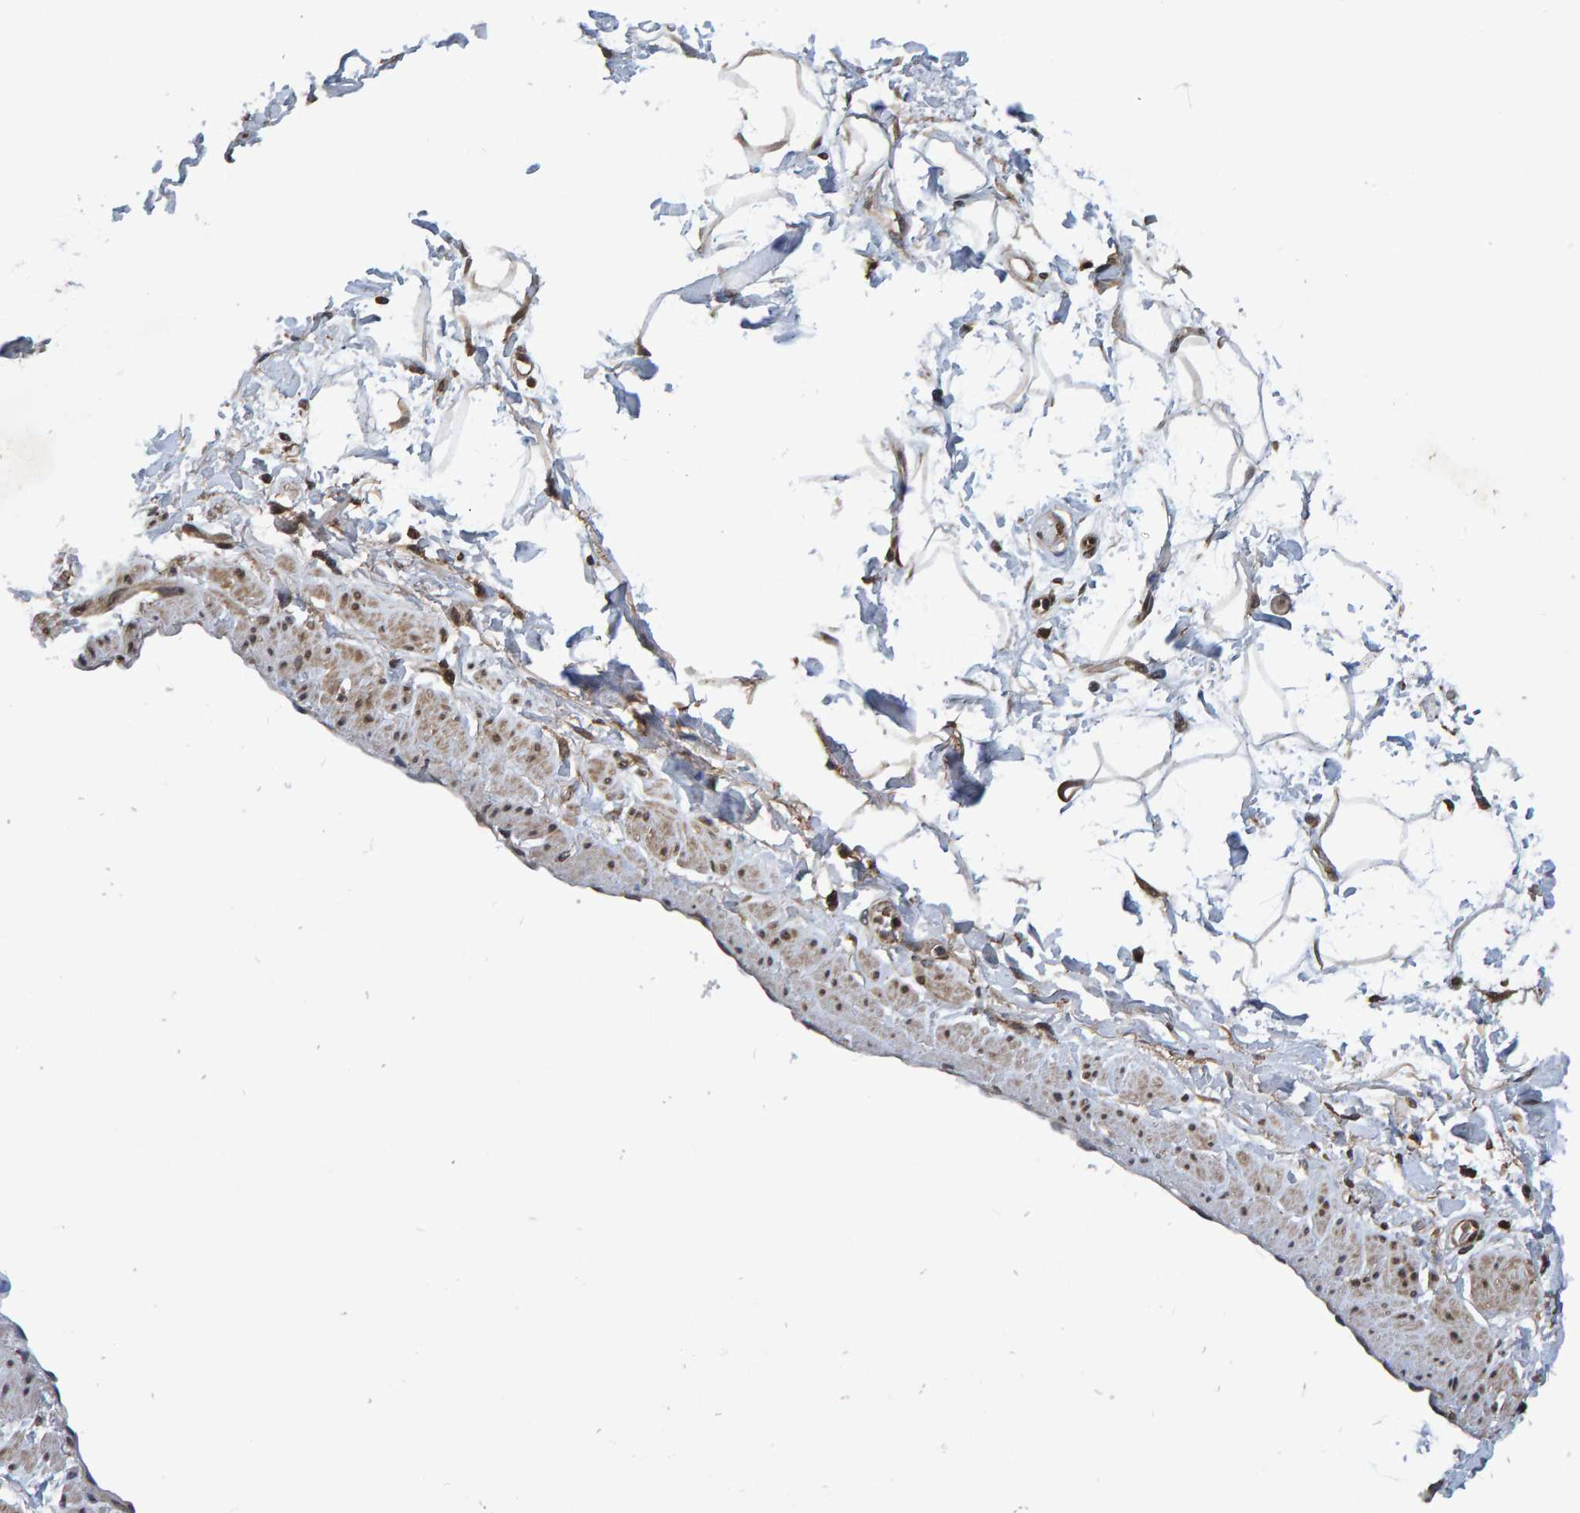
{"staining": {"intensity": "moderate", "quantity": ">75%", "location": "nuclear"}, "tissue": "adipose tissue", "cell_type": "Adipocytes", "image_type": "normal", "snomed": [{"axis": "morphology", "description": "Normal tissue, NOS"}, {"axis": "topography", "description": "Soft tissue"}], "caption": "Normal adipose tissue reveals moderate nuclear positivity in about >75% of adipocytes.", "gene": "GAB2", "patient": {"sex": "male", "age": 72}}